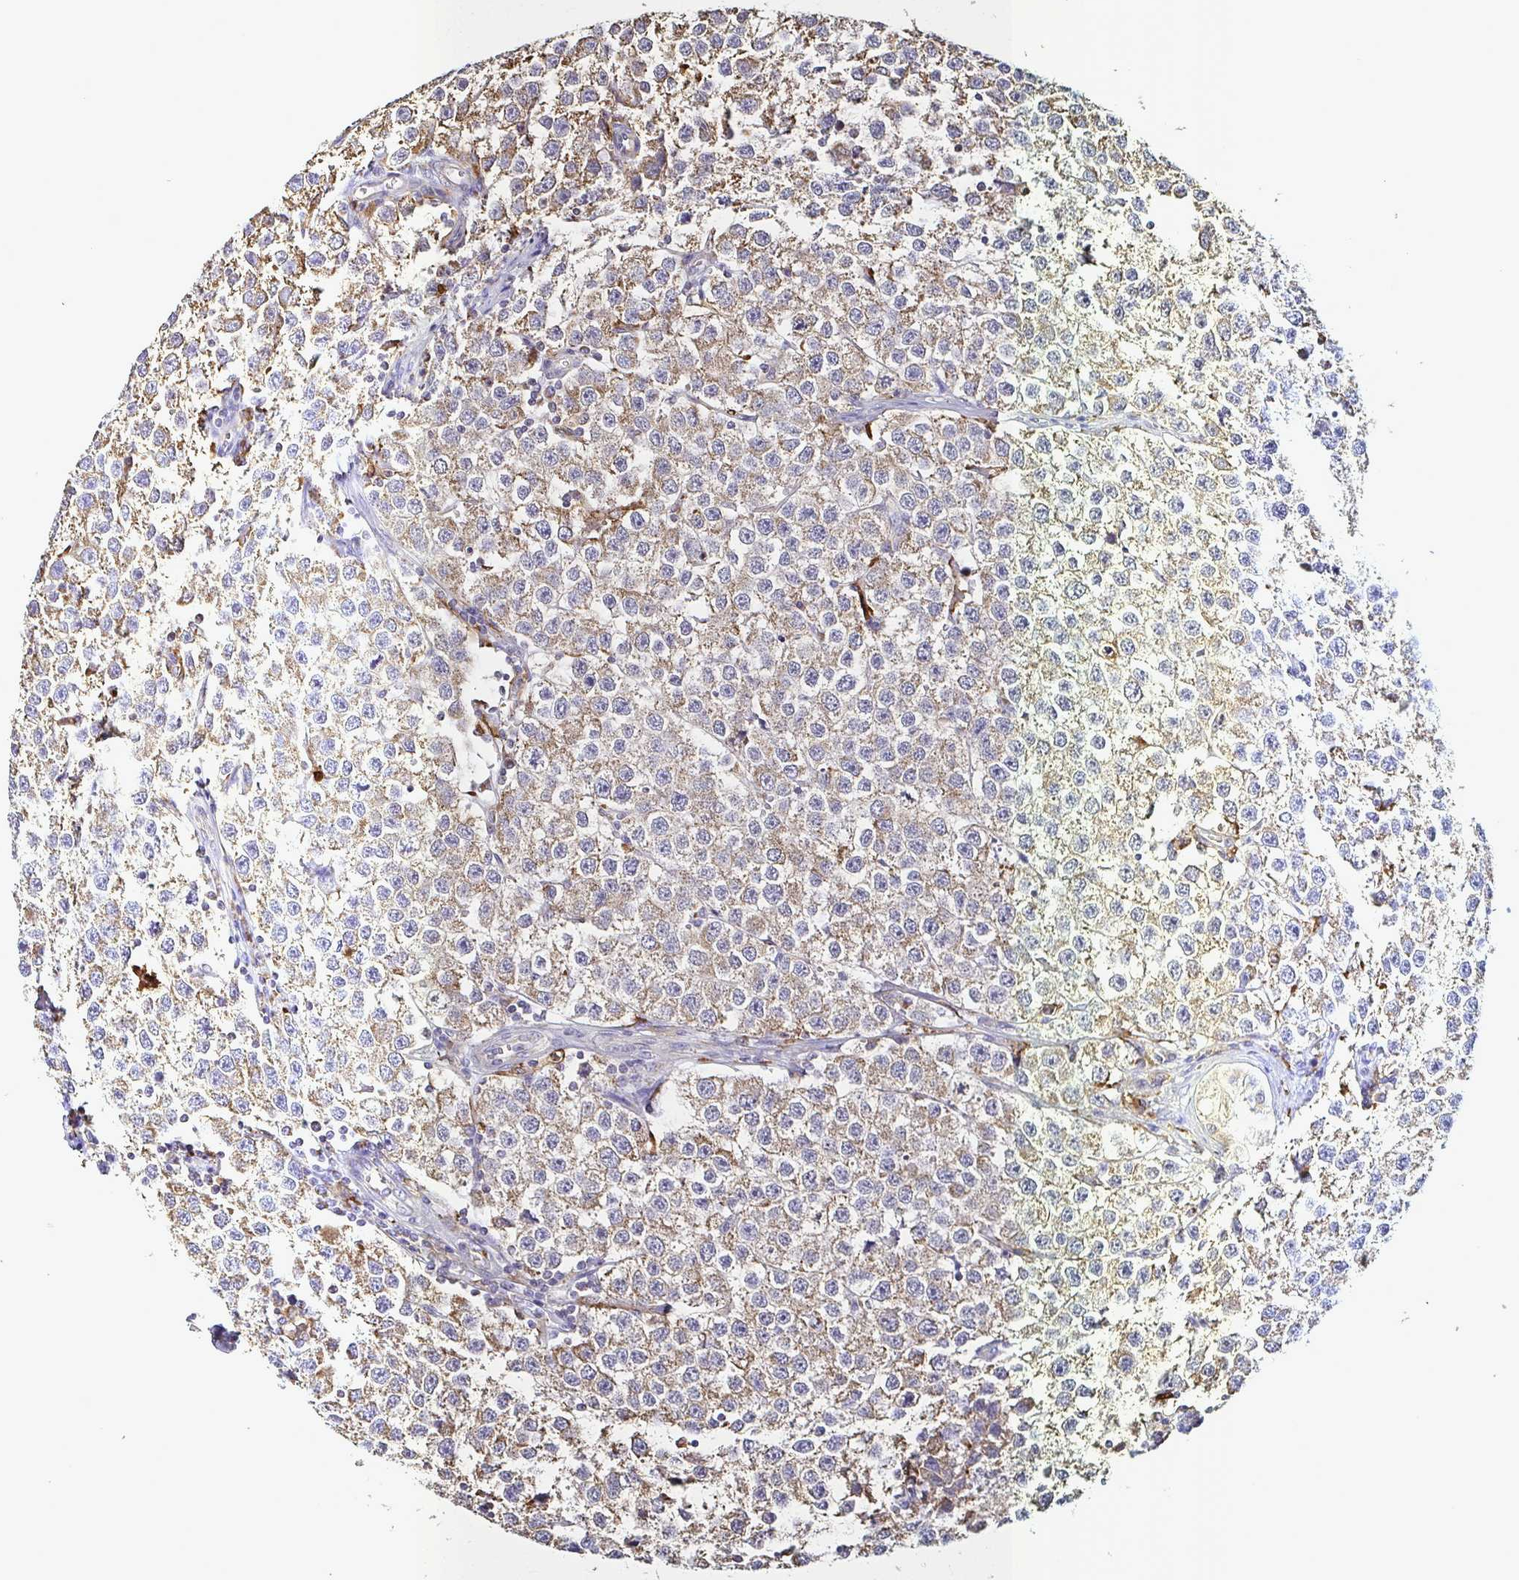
{"staining": {"intensity": "moderate", "quantity": "25%-75%", "location": "cytoplasmic/membranous"}, "tissue": "testis cancer", "cell_type": "Tumor cells", "image_type": "cancer", "snomed": [{"axis": "morphology", "description": "Seminoma, NOS"}, {"axis": "topography", "description": "Testis"}], "caption": "Immunohistochemical staining of human seminoma (testis) exhibits moderate cytoplasmic/membranous protein positivity in approximately 25%-75% of tumor cells.", "gene": "MSR1", "patient": {"sex": "male", "age": 34}}